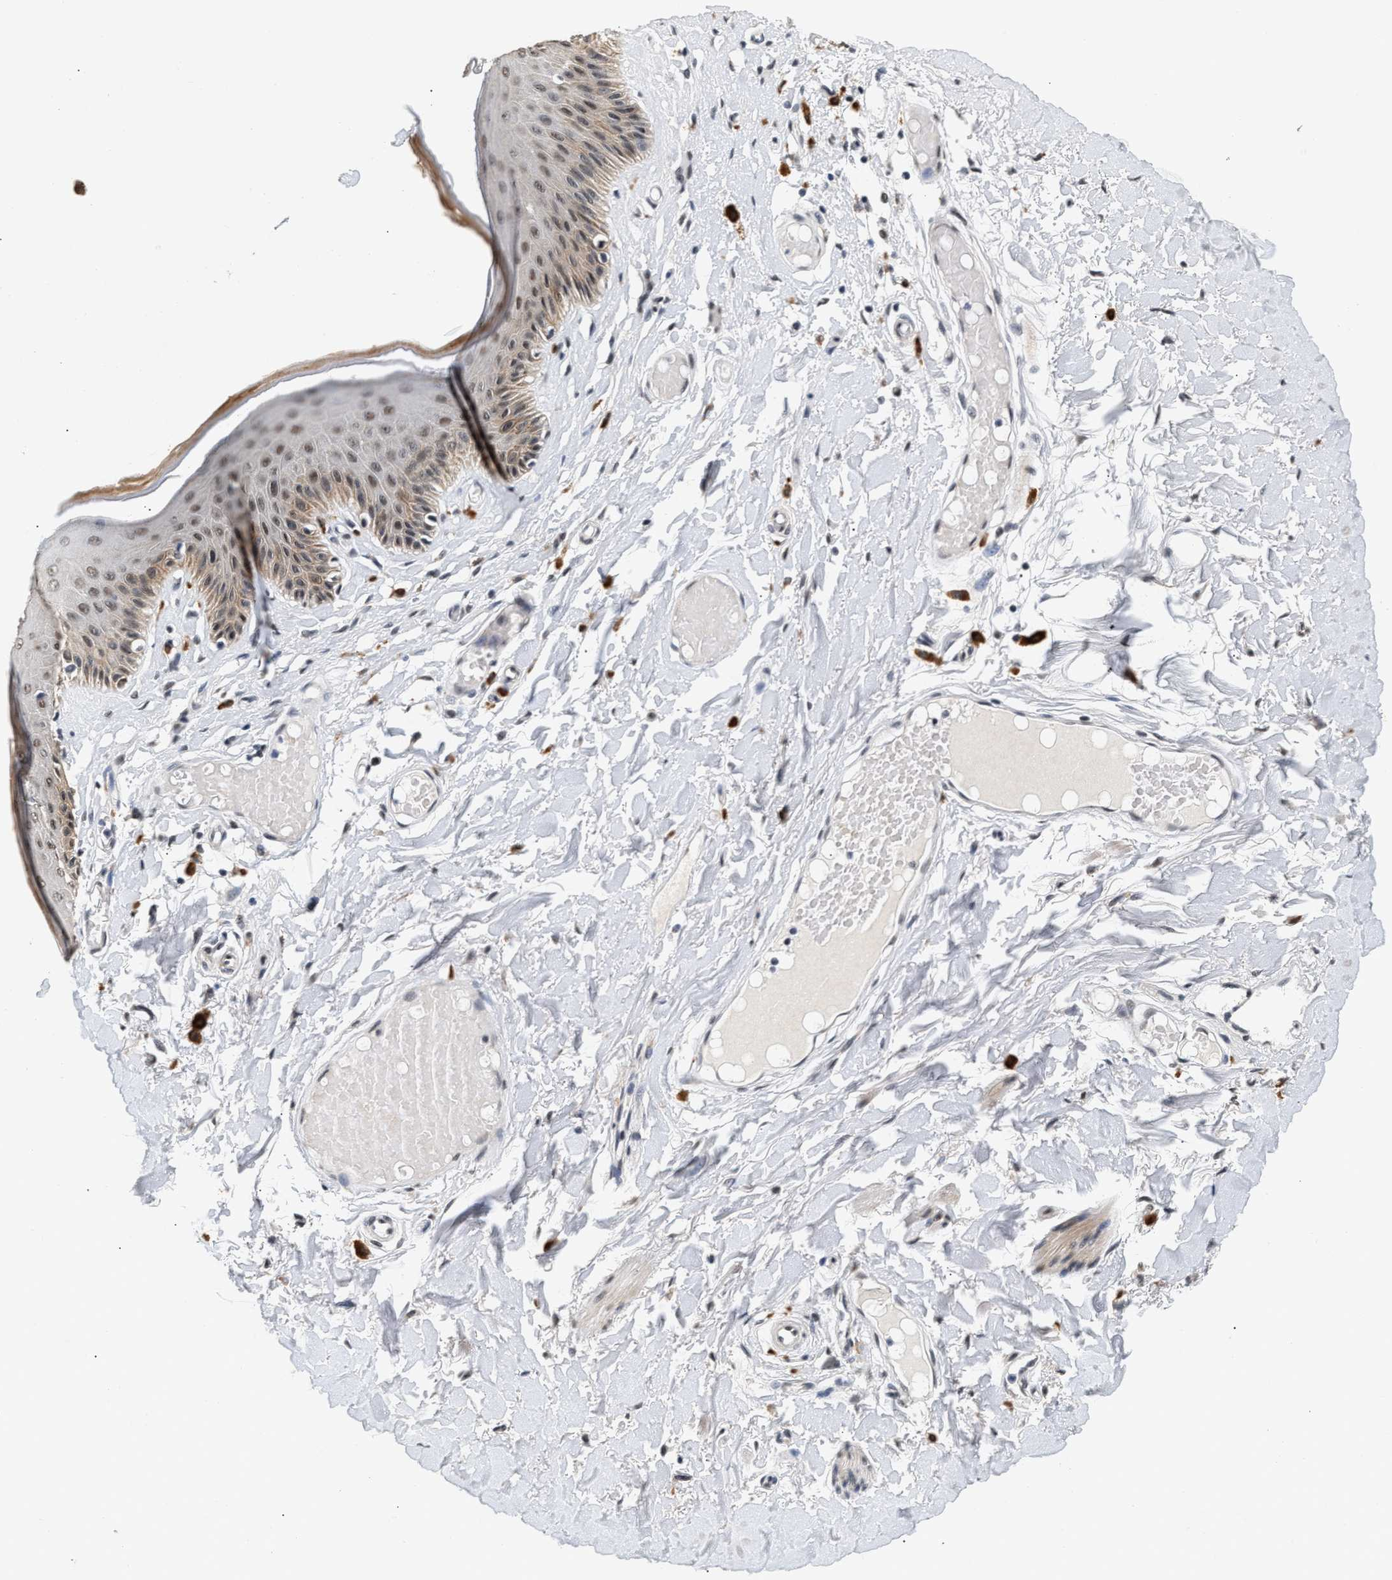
{"staining": {"intensity": "moderate", "quantity": "25%-75%", "location": "cytoplasmic/membranous,nuclear"}, "tissue": "skin", "cell_type": "Epidermal cells", "image_type": "normal", "snomed": [{"axis": "morphology", "description": "Normal tissue, NOS"}, {"axis": "topography", "description": "Vulva"}], "caption": "Epidermal cells exhibit medium levels of moderate cytoplasmic/membranous,nuclear expression in about 25%-75% of cells in normal human skin.", "gene": "THOC1", "patient": {"sex": "female", "age": 73}}